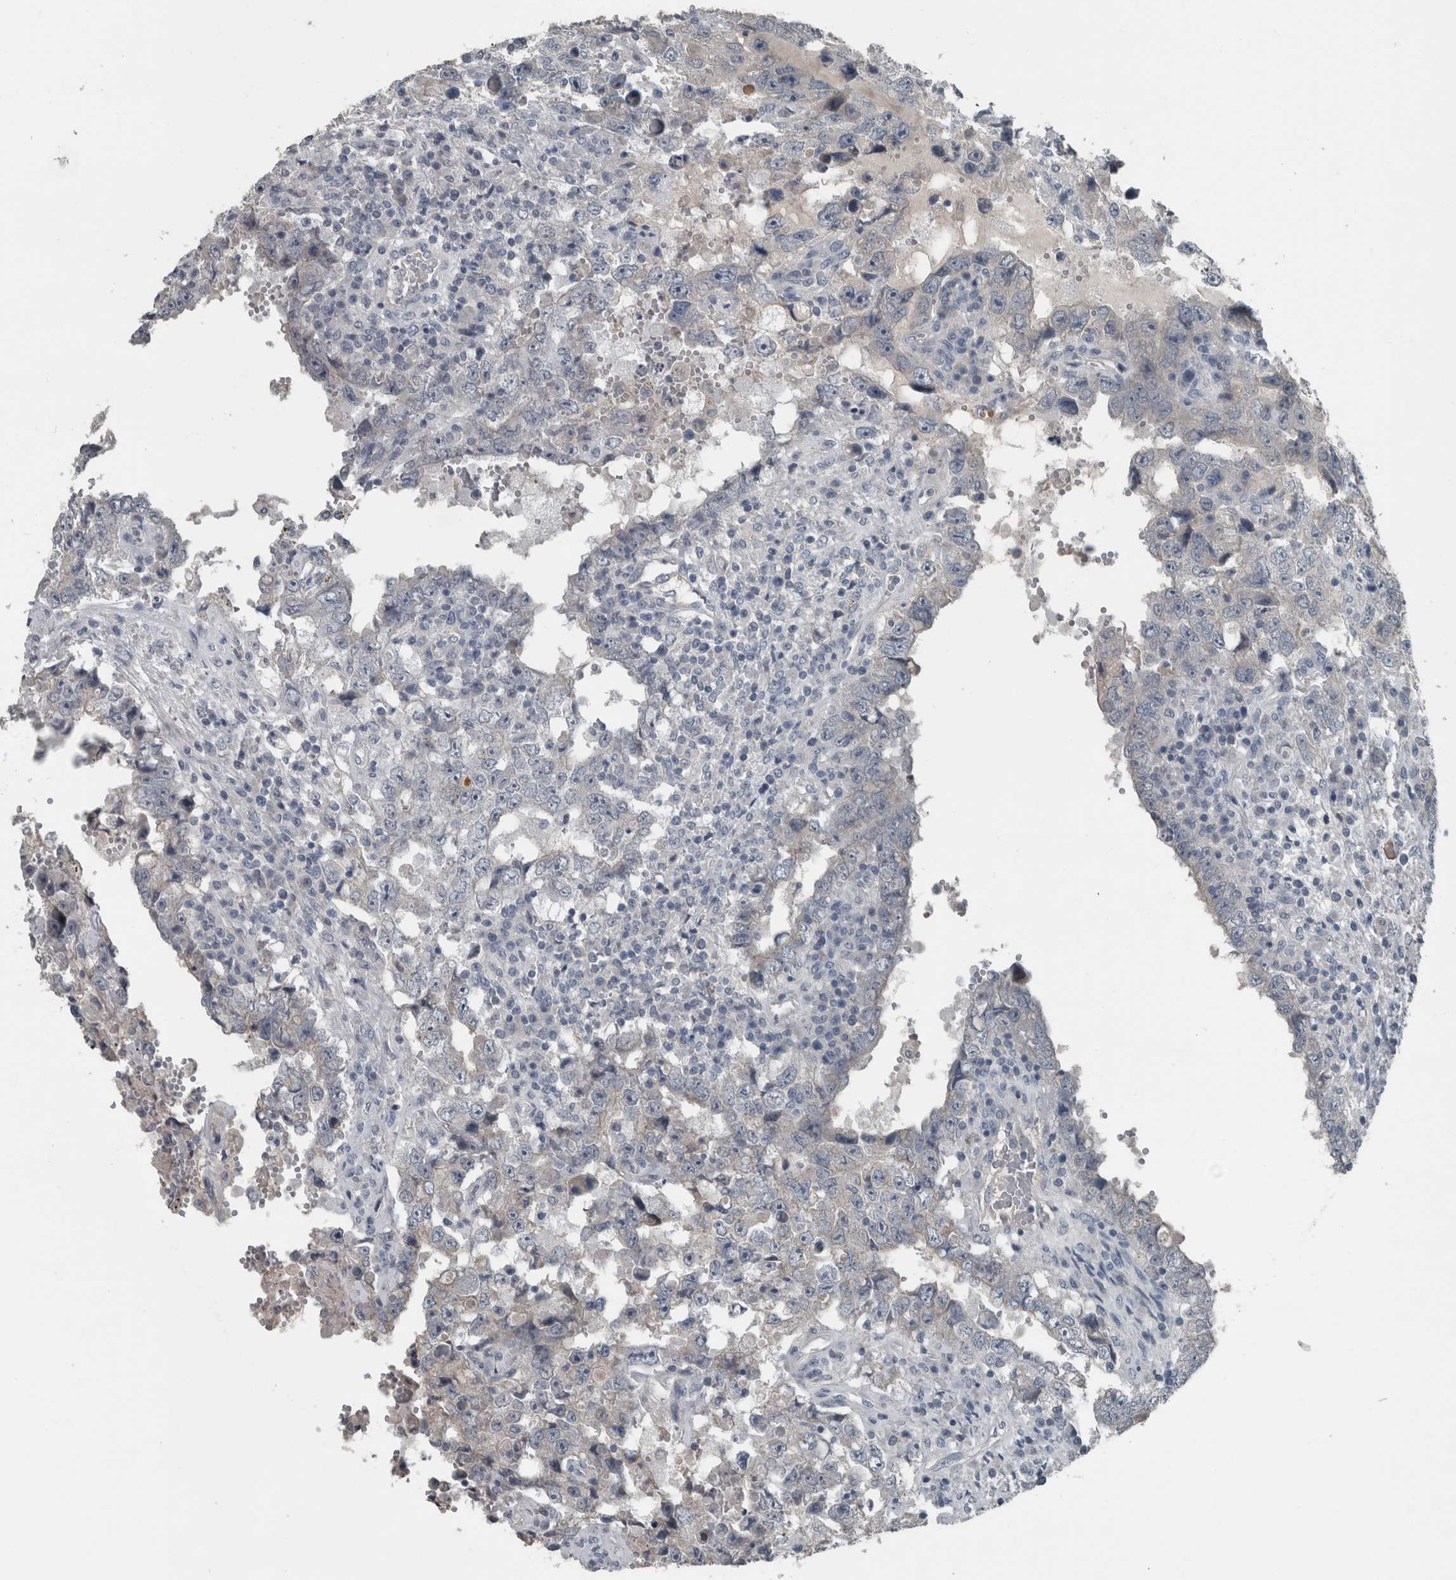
{"staining": {"intensity": "negative", "quantity": "none", "location": "none"}, "tissue": "testis cancer", "cell_type": "Tumor cells", "image_type": "cancer", "snomed": [{"axis": "morphology", "description": "Carcinoma, Embryonal, NOS"}, {"axis": "topography", "description": "Testis"}], "caption": "Embryonal carcinoma (testis) stained for a protein using IHC demonstrates no expression tumor cells.", "gene": "KRT20", "patient": {"sex": "male", "age": 26}}